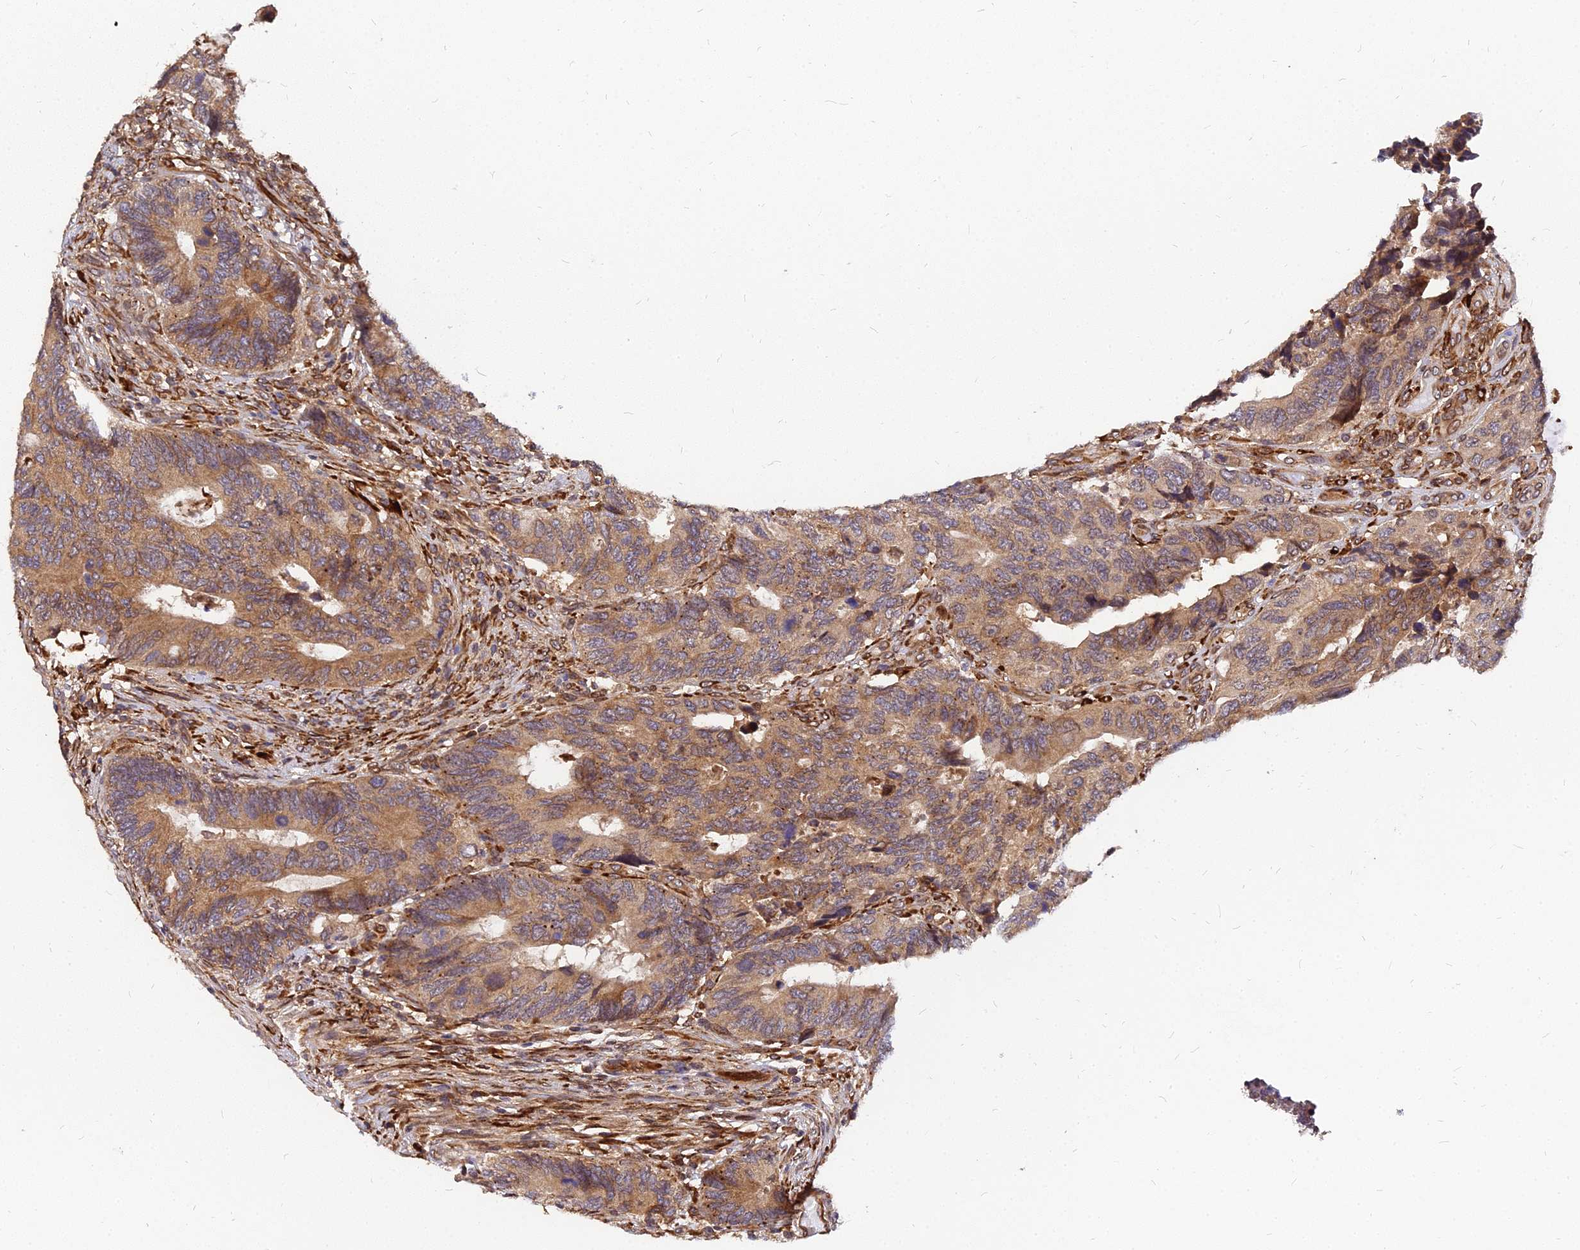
{"staining": {"intensity": "moderate", "quantity": ">75%", "location": "cytoplasmic/membranous"}, "tissue": "colorectal cancer", "cell_type": "Tumor cells", "image_type": "cancer", "snomed": [{"axis": "morphology", "description": "Adenocarcinoma, NOS"}, {"axis": "topography", "description": "Colon"}], "caption": "Tumor cells exhibit medium levels of moderate cytoplasmic/membranous positivity in about >75% of cells in human colorectal adenocarcinoma.", "gene": "PDE4D", "patient": {"sex": "male", "age": 87}}